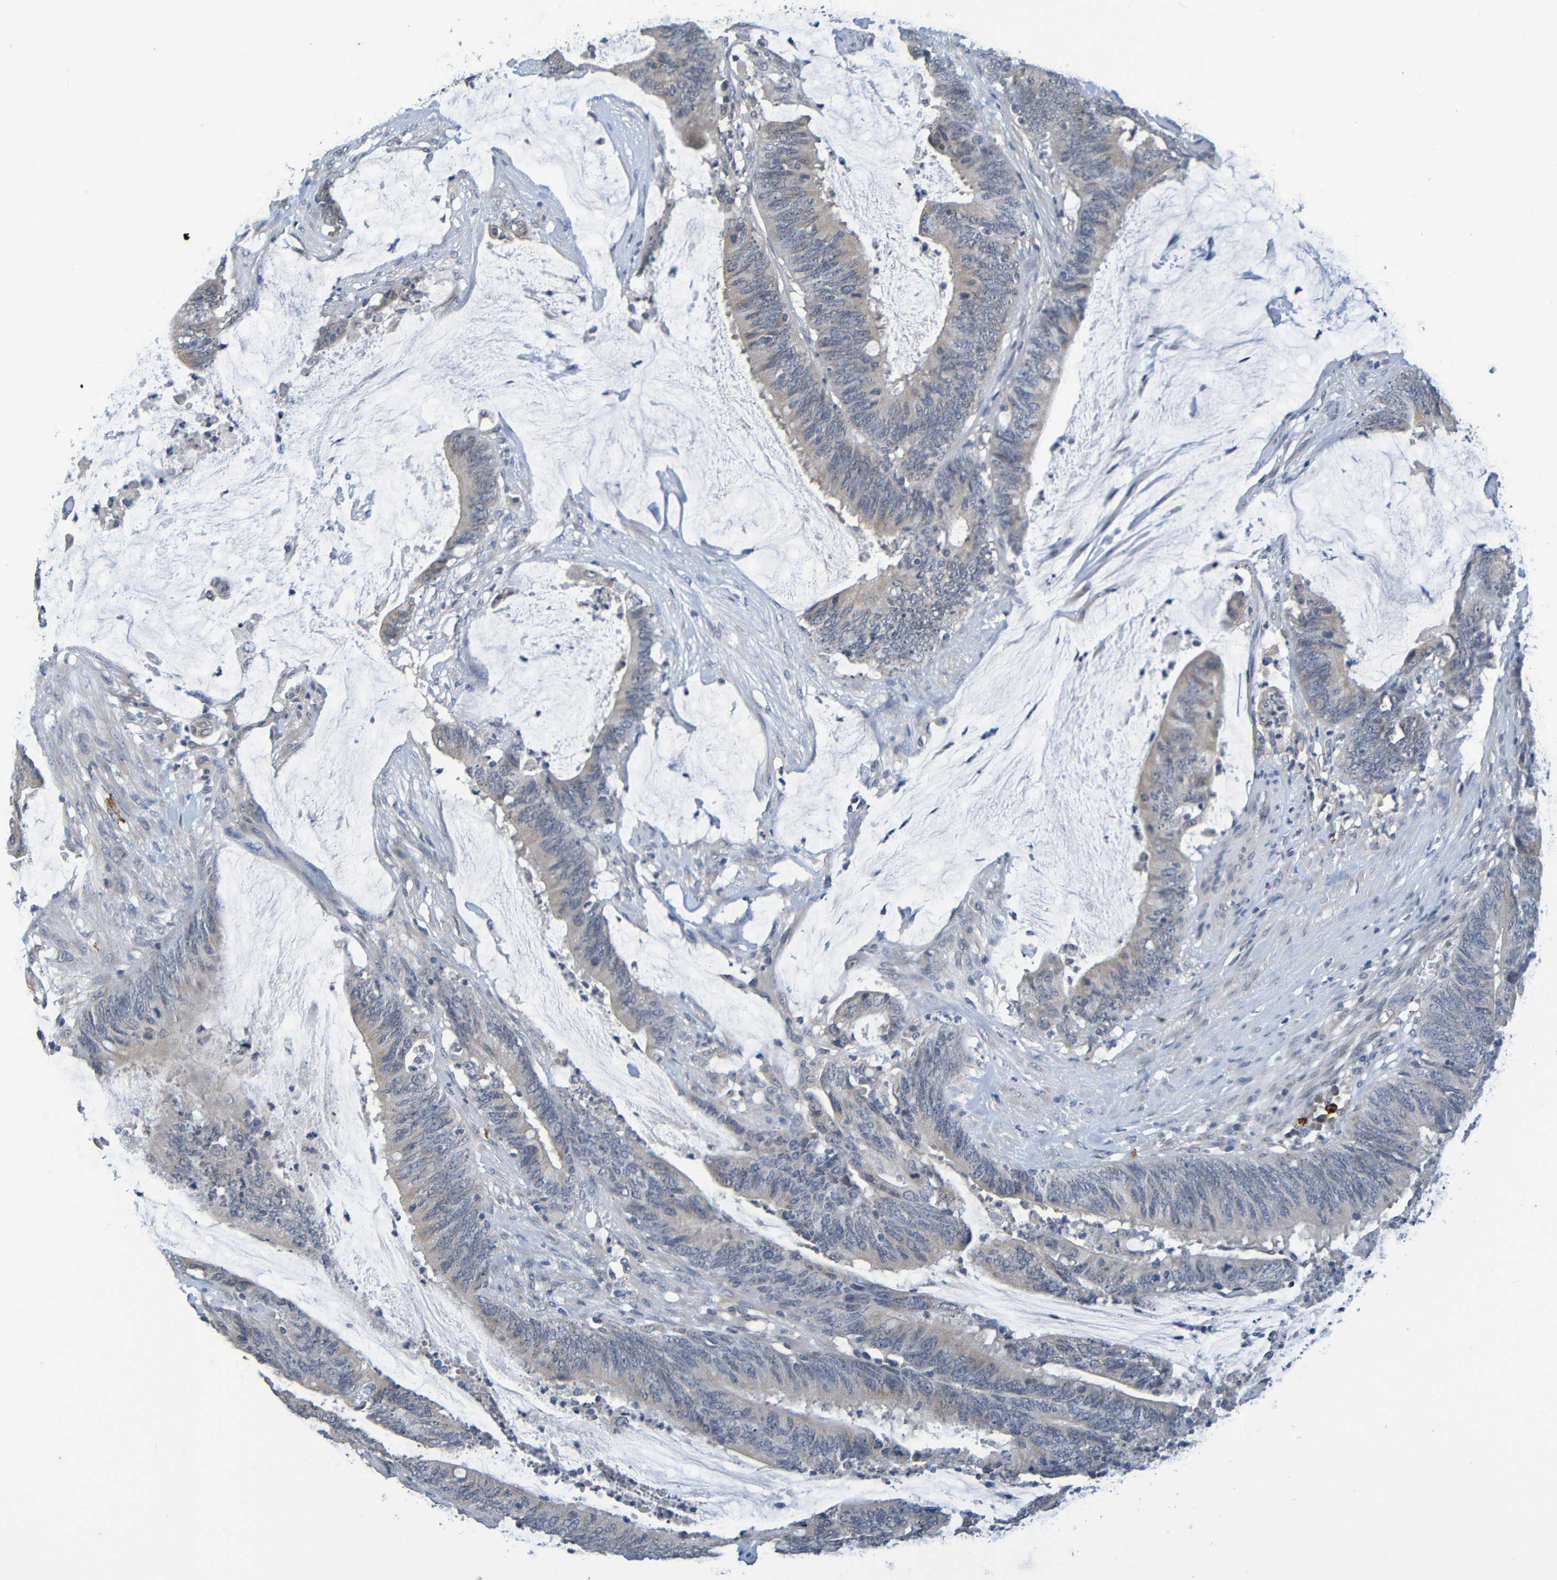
{"staining": {"intensity": "weak", "quantity": ">75%", "location": "cytoplasmic/membranous"}, "tissue": "colorectal cancer", "cell_type": "Tumor cells", "image_type": "cancer", "snomed": [{"axis": "morphology", "description": "Adenocarcinoma, NOS"}, {"axis": "topography", "description": "Rectum"}], "caption": "Human colorectal cancer stained with a protein marker shows weak staining in tumor cells.", "gene": "C3AR1", "patient": {"sex": "female", "age": 66}}